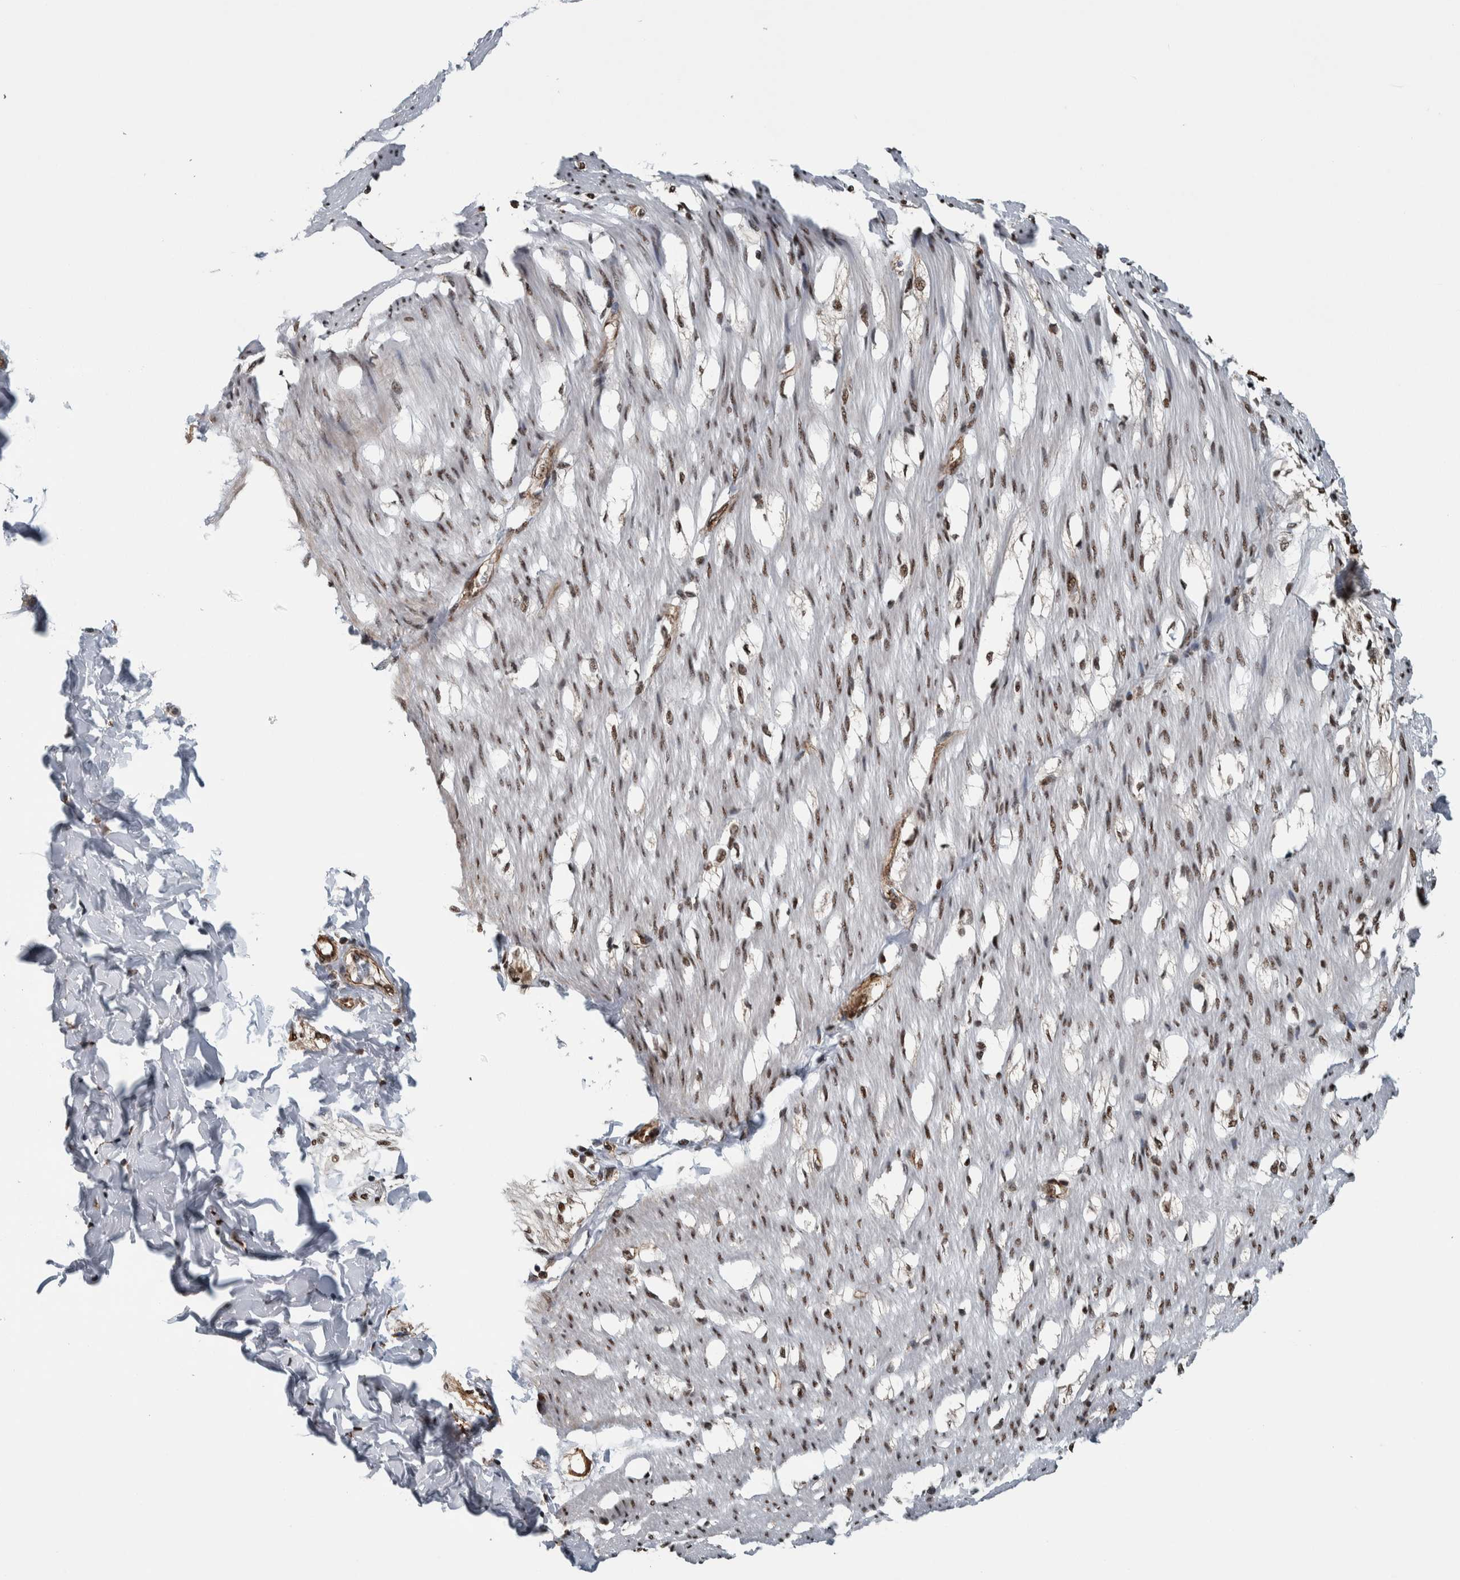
{"staining": {"intensity": "strong", "quantity": ">75%", "location": "nuclear"}, "tissue": "smooth muscle", "cell_type": "Smooth muscle cells", "image_type": "normal", "snomed": [{"axis": "morphology", "description": "Normal tissue, NOS"}, {"axis": "morphology", "description": "Adenocarcinoma, NOS"}, {"axis": "topography", "description": "Smooth muscle"}, {"axis": "topography", "description": "Colon"}], "caption": "Brown immunohistochemical staining in normal smooth muscle shows strong nuclear expression in approximately >75% of smooth muscle cells. (DAB IHC, brown staining for protein, blue staining for nuclei).", "gene": "FAM135B", "patient": {"sex": "male", "age": 14}}